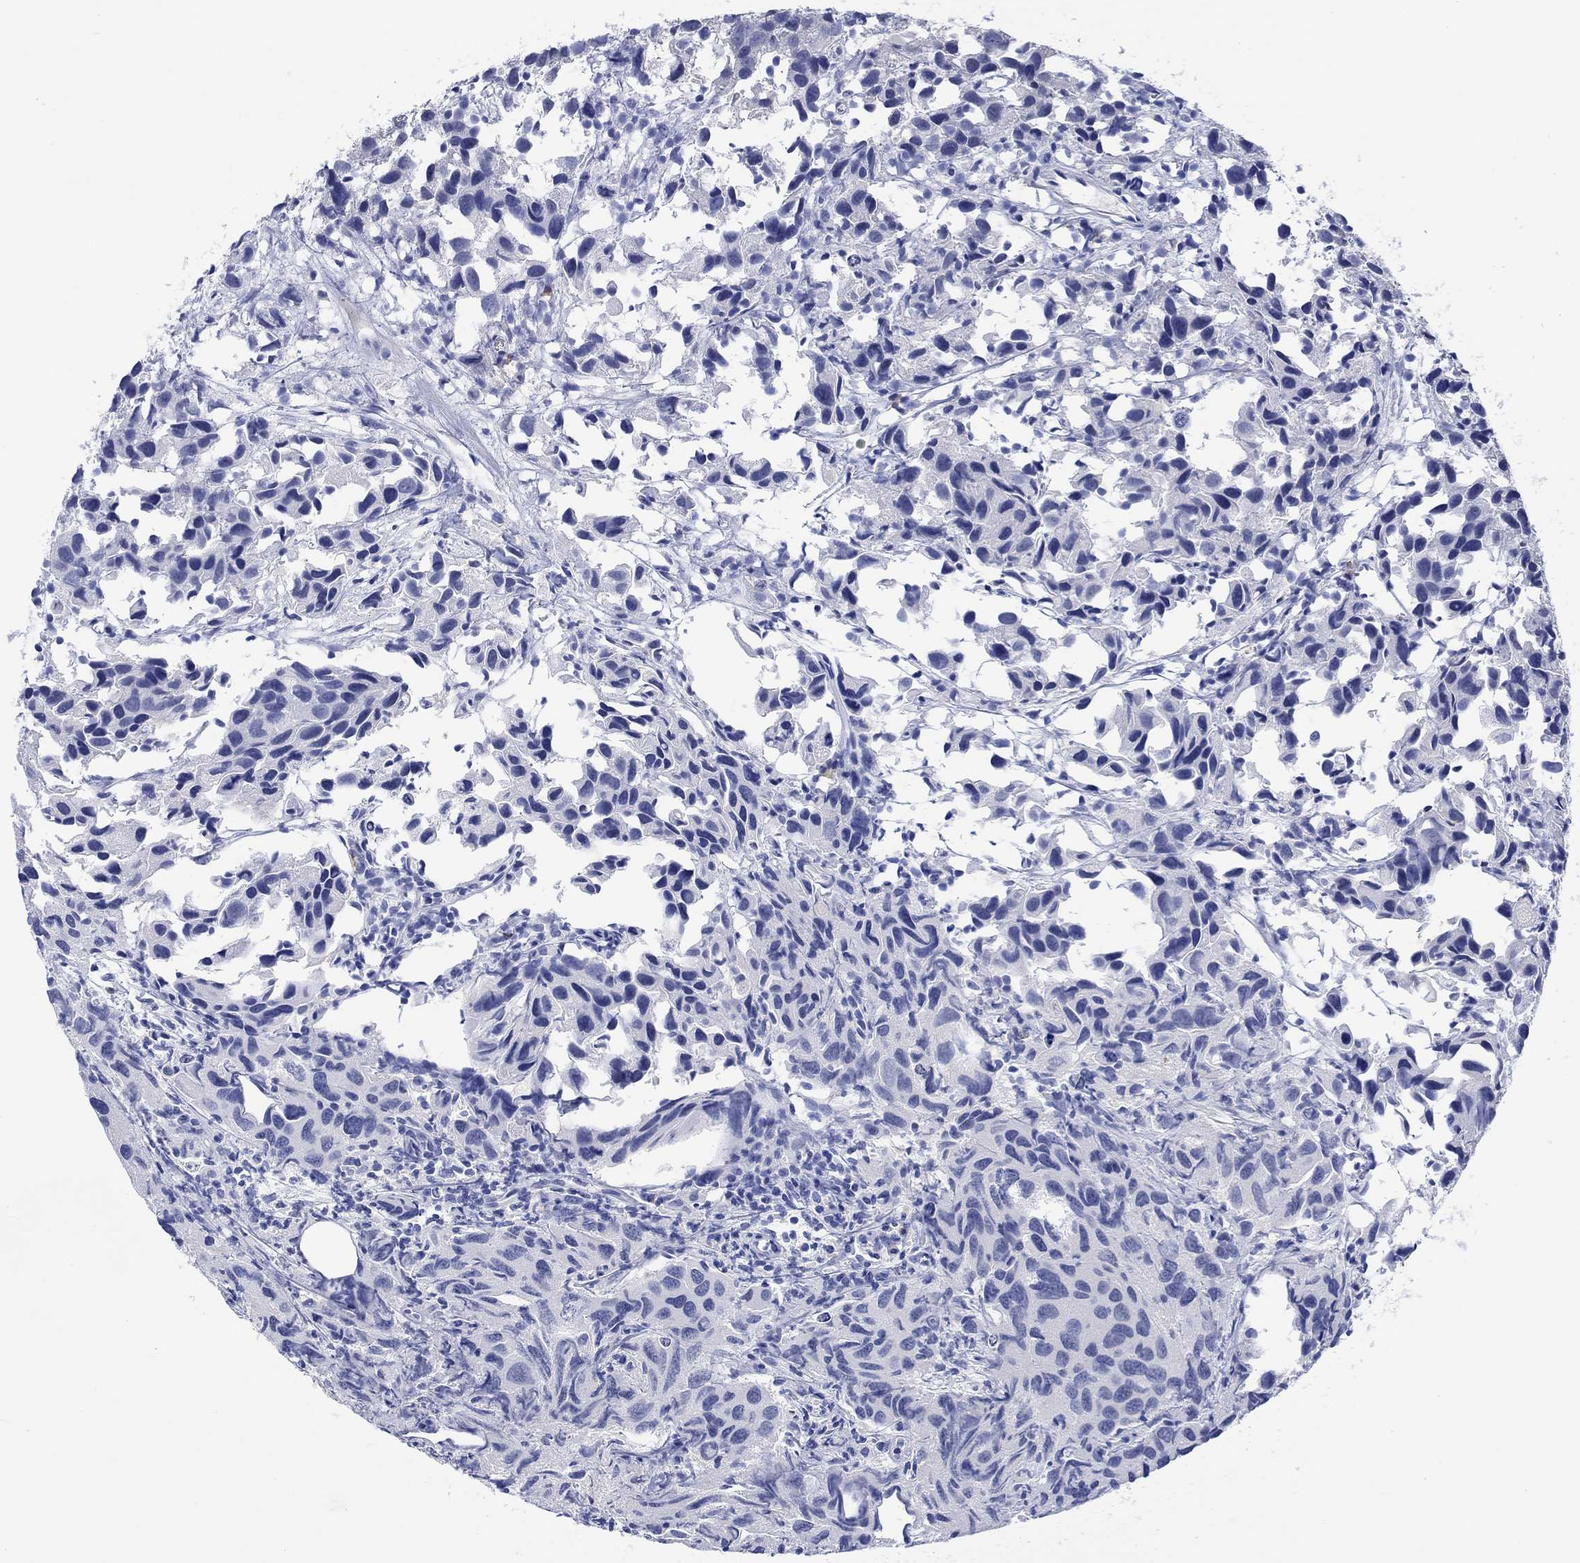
{"staining": {"intensity": "negative", "quantity": "none", "location": "none"}, "tissue": "urothelial cancer", "cell_type": "Tumor cells", "image_type": "cancer", "snomed": [{"axis": "morphology", "description": "Urothelial carcinoma, High grade"}, {"axis": "topography", "description": "Urinary bladder"}], "caption": "High magnification brightfield microscopy of urothelial carcinoma (high-grade) stained with DAB (3,3'-diaminobenzidine) (brown) and counterstained with hematoxylin (blue): tumor cells show no significant positivity.", "gene": "MSI1", "patient": {"sex": "male", "age": 79}}